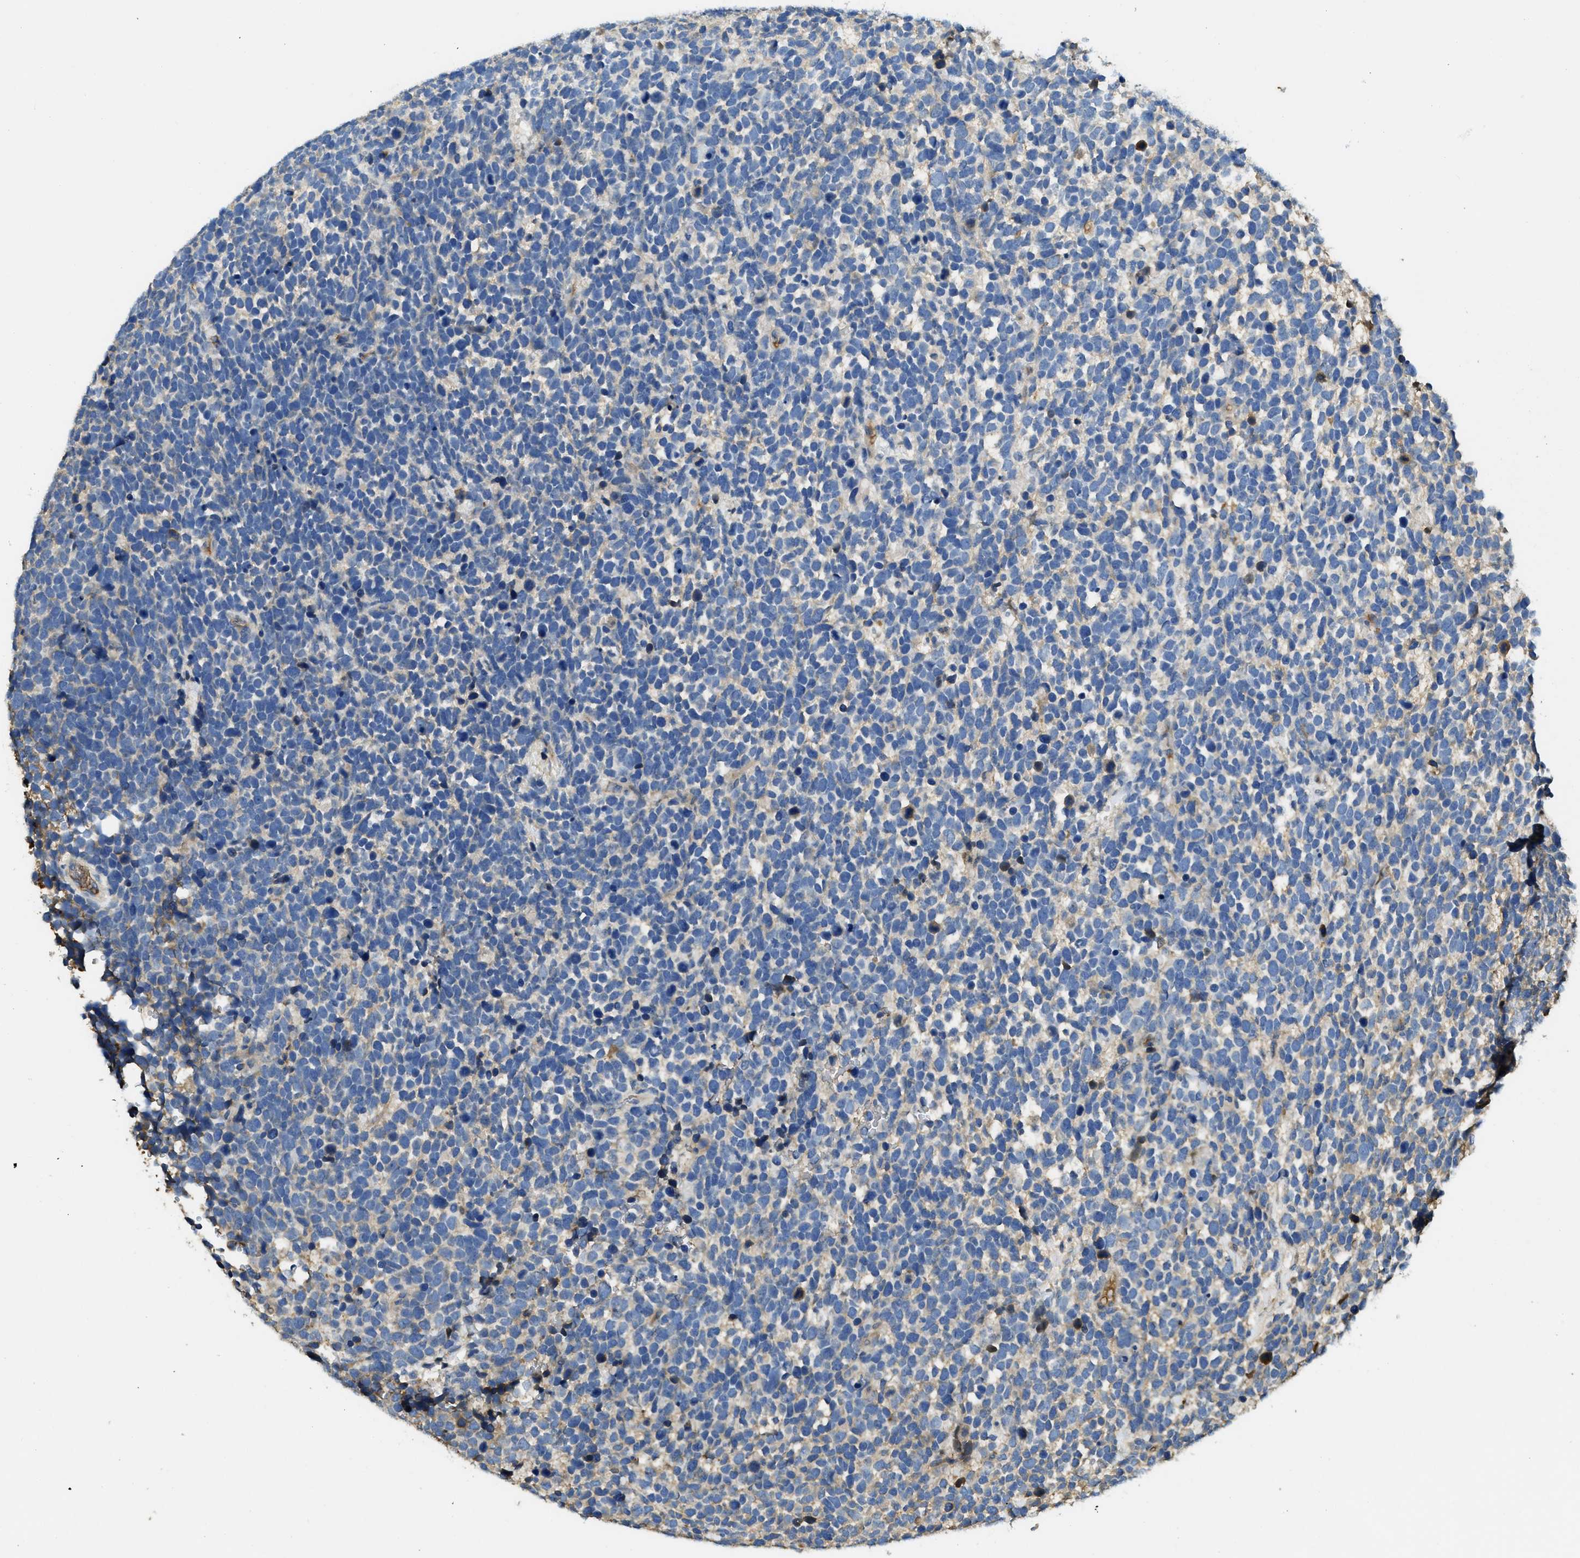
{"staining": {"intensity": "negative", "quantity": "none", "location": "none"}, "tissue": "urothelial cancer", "cell_type": "Tumor cells", "image_type": "cancer", "snomed": [{"axis": "morphology", "description": "Urothelial carcinoma, High grade"}, {"axis": "topography", "description": "Urinary bladder"}], "caption": "Human high-grade urothelial carcinoma stained for a protein using immunohistochemistry (IHC) exhibits no staining in tumor cells.", "gene": "RIPK2", "patient": {"sex": "female", "age": 82}}